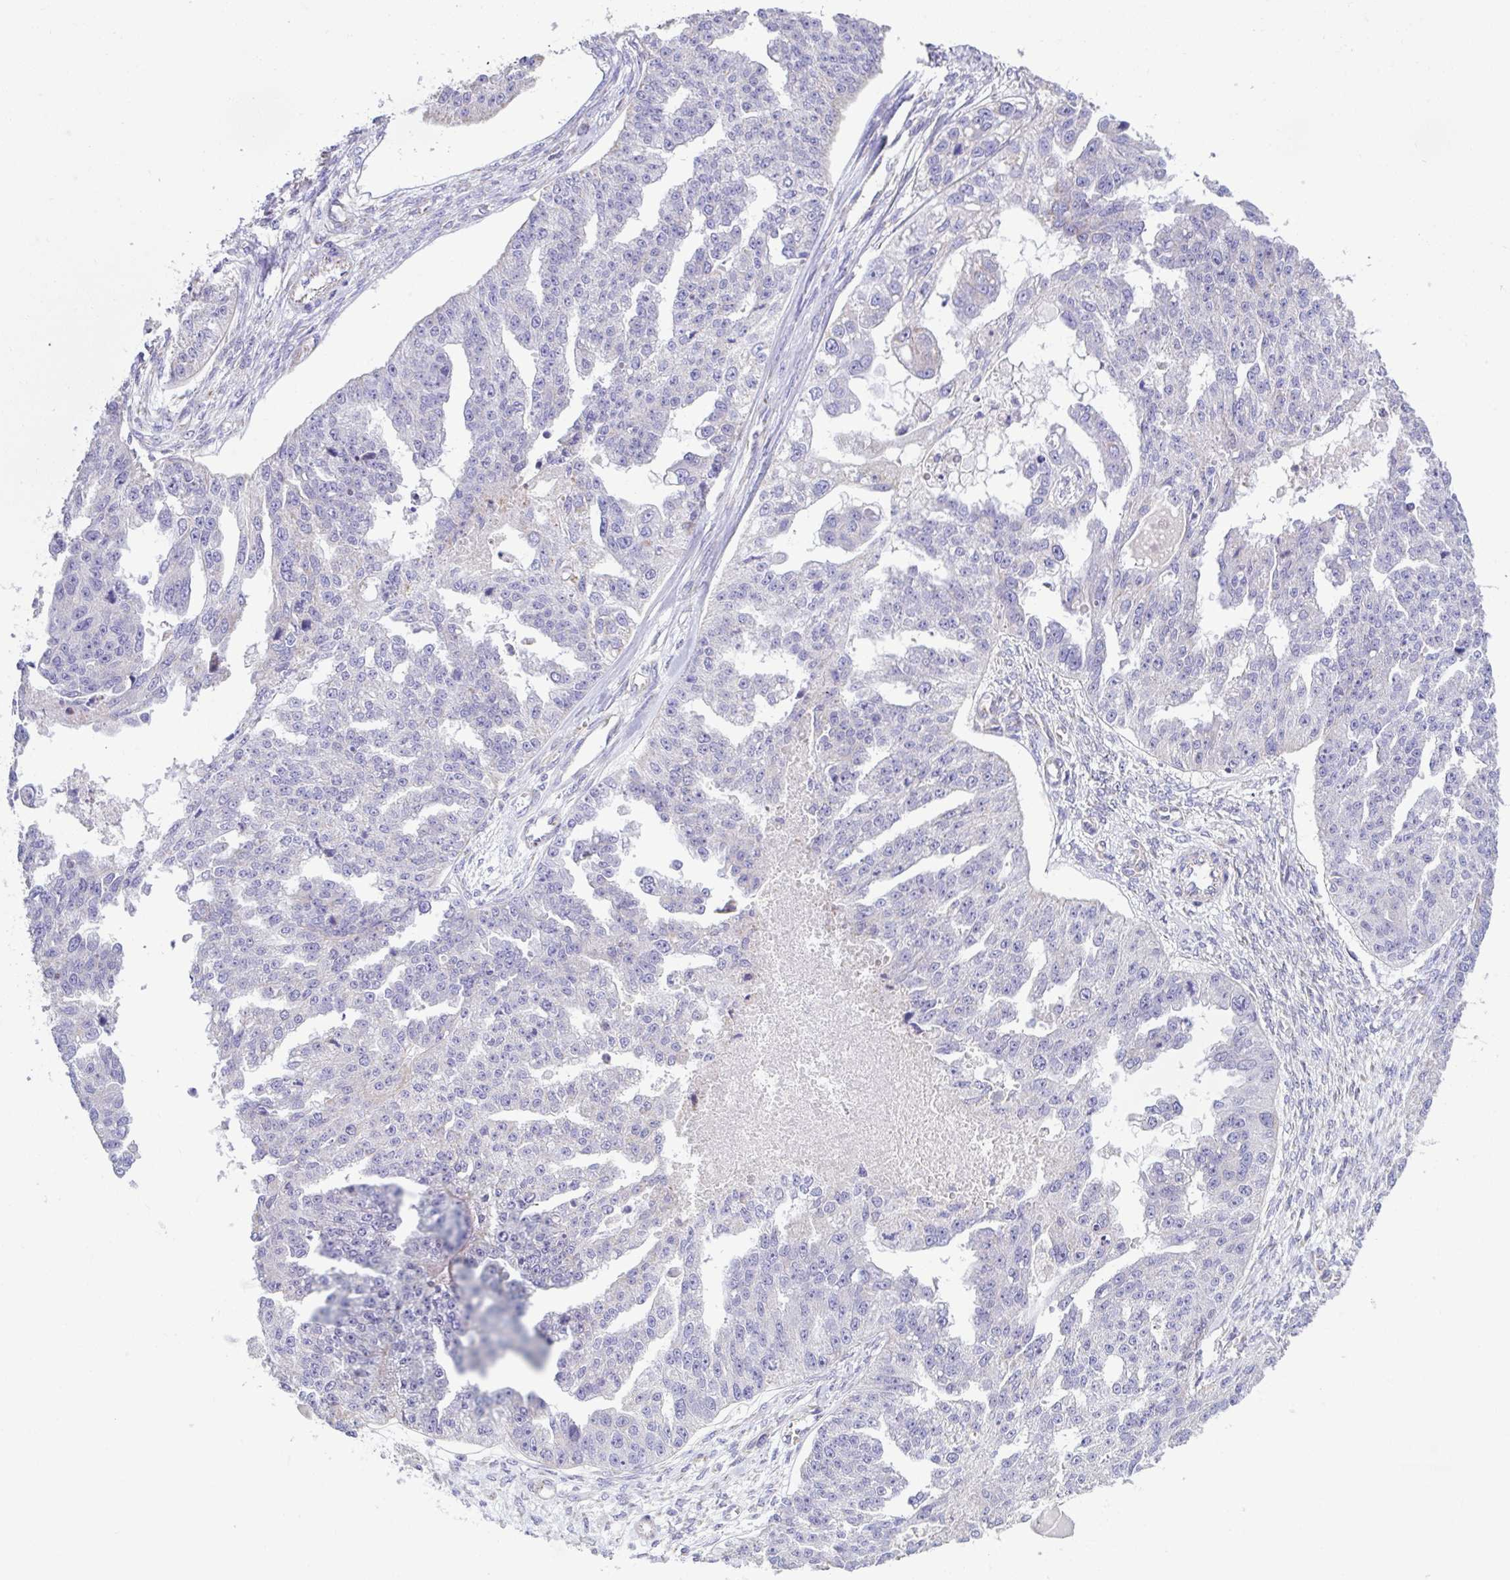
{"staining": {"intensity": "negative", "quantity": "none", "location": "none"}, "tissue": "ovarian cancer", "cell_type": "Tumor cells", "image_type": "cancer", "snomed": [{"axis": "morphology", "description": "Cystadenocarcinoma, serous, NOS"}, {"axis": "topography", "description": "Ovary"}], "caption": "This is an immunohistochemistry micrograph of human serous cystadenocarcinoma (ovarian). There is no expression in tumor cells.", "gene": "DOK7", "patient": {"sex": "female", "age": 58}}